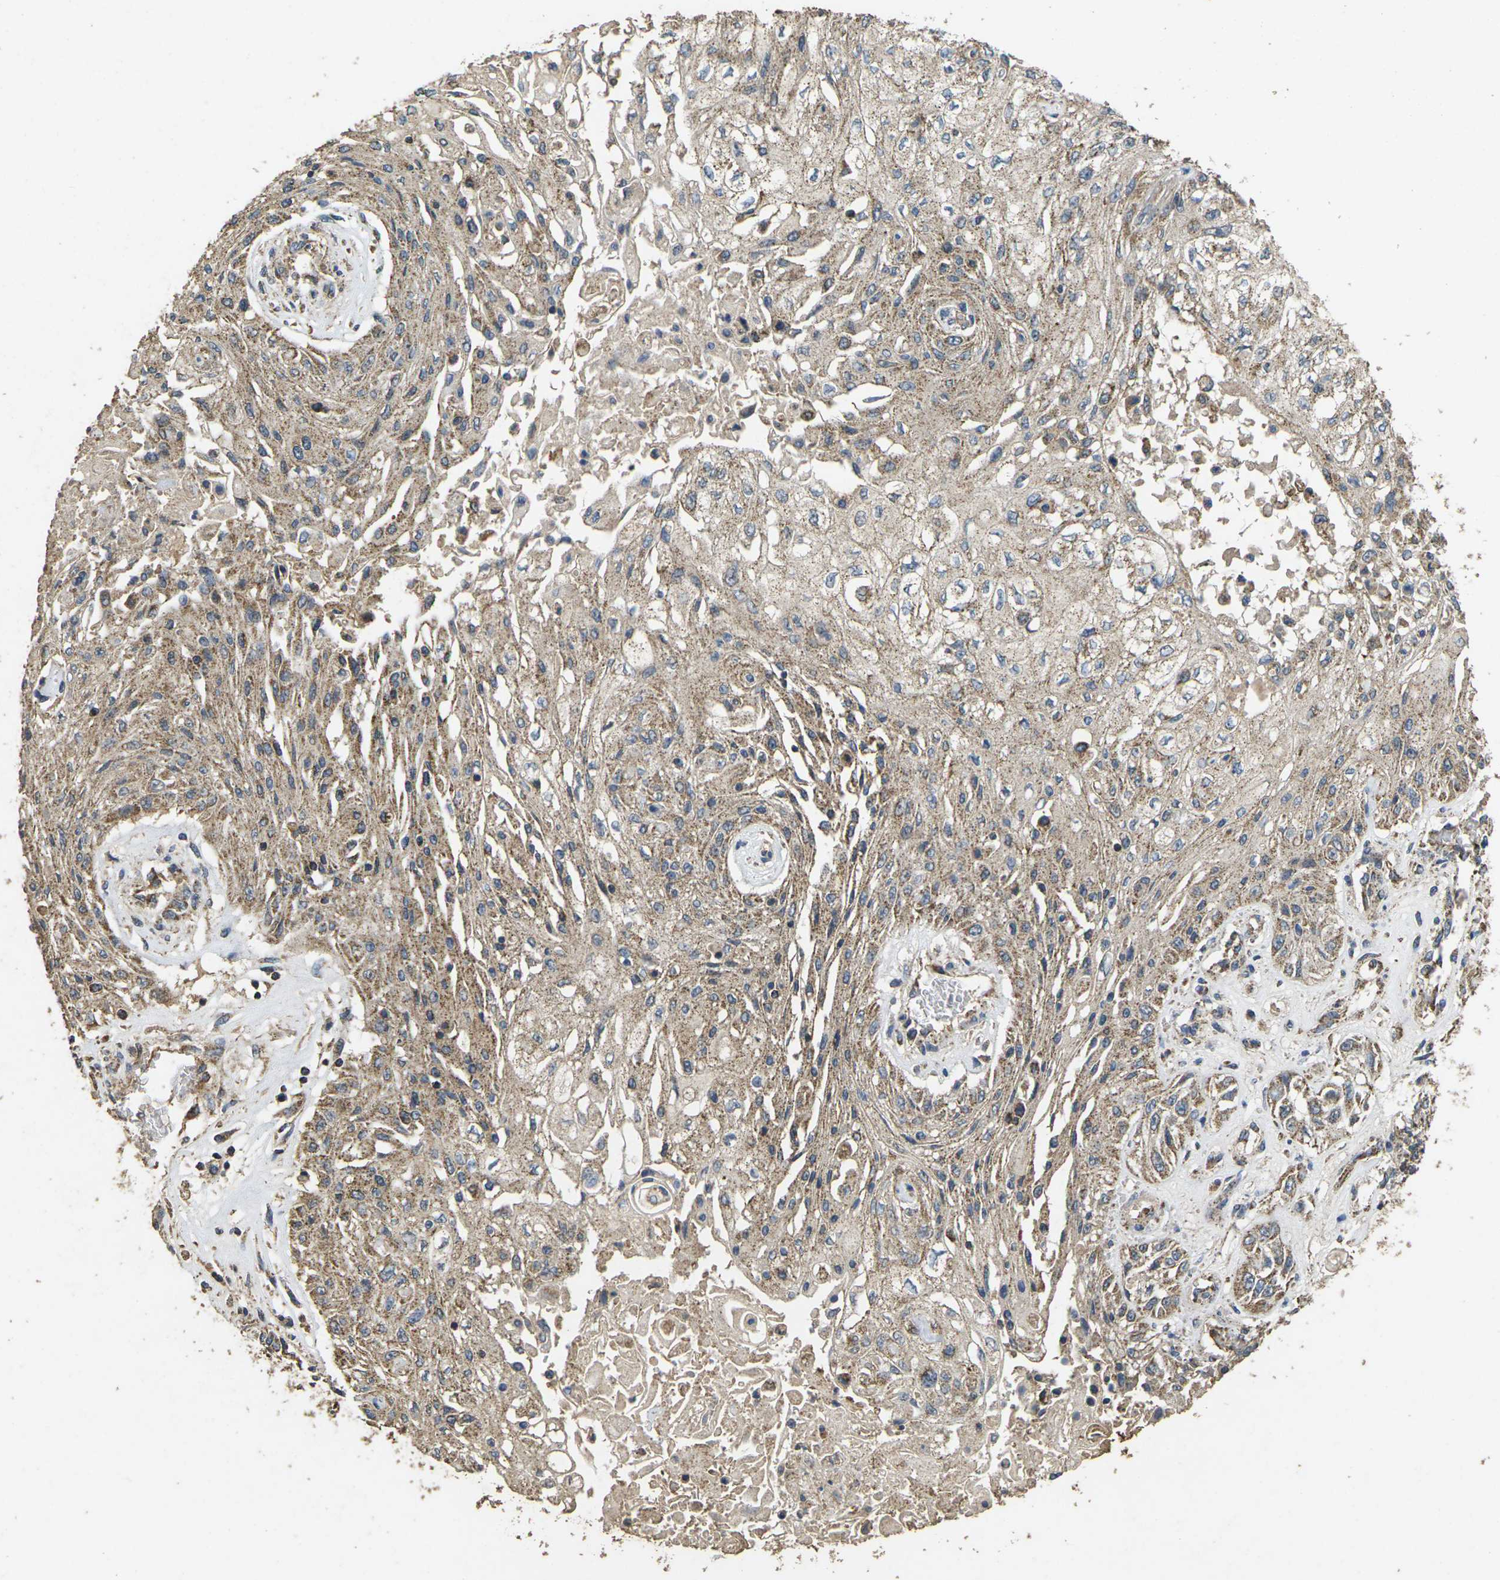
{"staining": {"intensity": "moderate", "quantity": ">75%", "location": "cytoplasmic/membranous"}, "tissue": "skin cancer", "cell_type": "Tumor cells", "image_type": "cancer", "snomed": [{"axis": "morphology", "description": "Squamous cell carcinoma, NOS"}, {"axis": "topography", "description": "Skin"}], "caption": "A high-resolution photomicrograph shows IHC staining of skin cancer (squamous cell carcinoma), which reveals moderate cytoplasmic/membranous positivity in about >75% of tumor cells. The protein is stained brown, and the nuclei are stained in blue (DAB (3,3'-diaminobenzidine) IHC with brightfield microscopy, high magnification).", "gene": "MAPK11", "patient": {"sex": "male", "age": 75}}